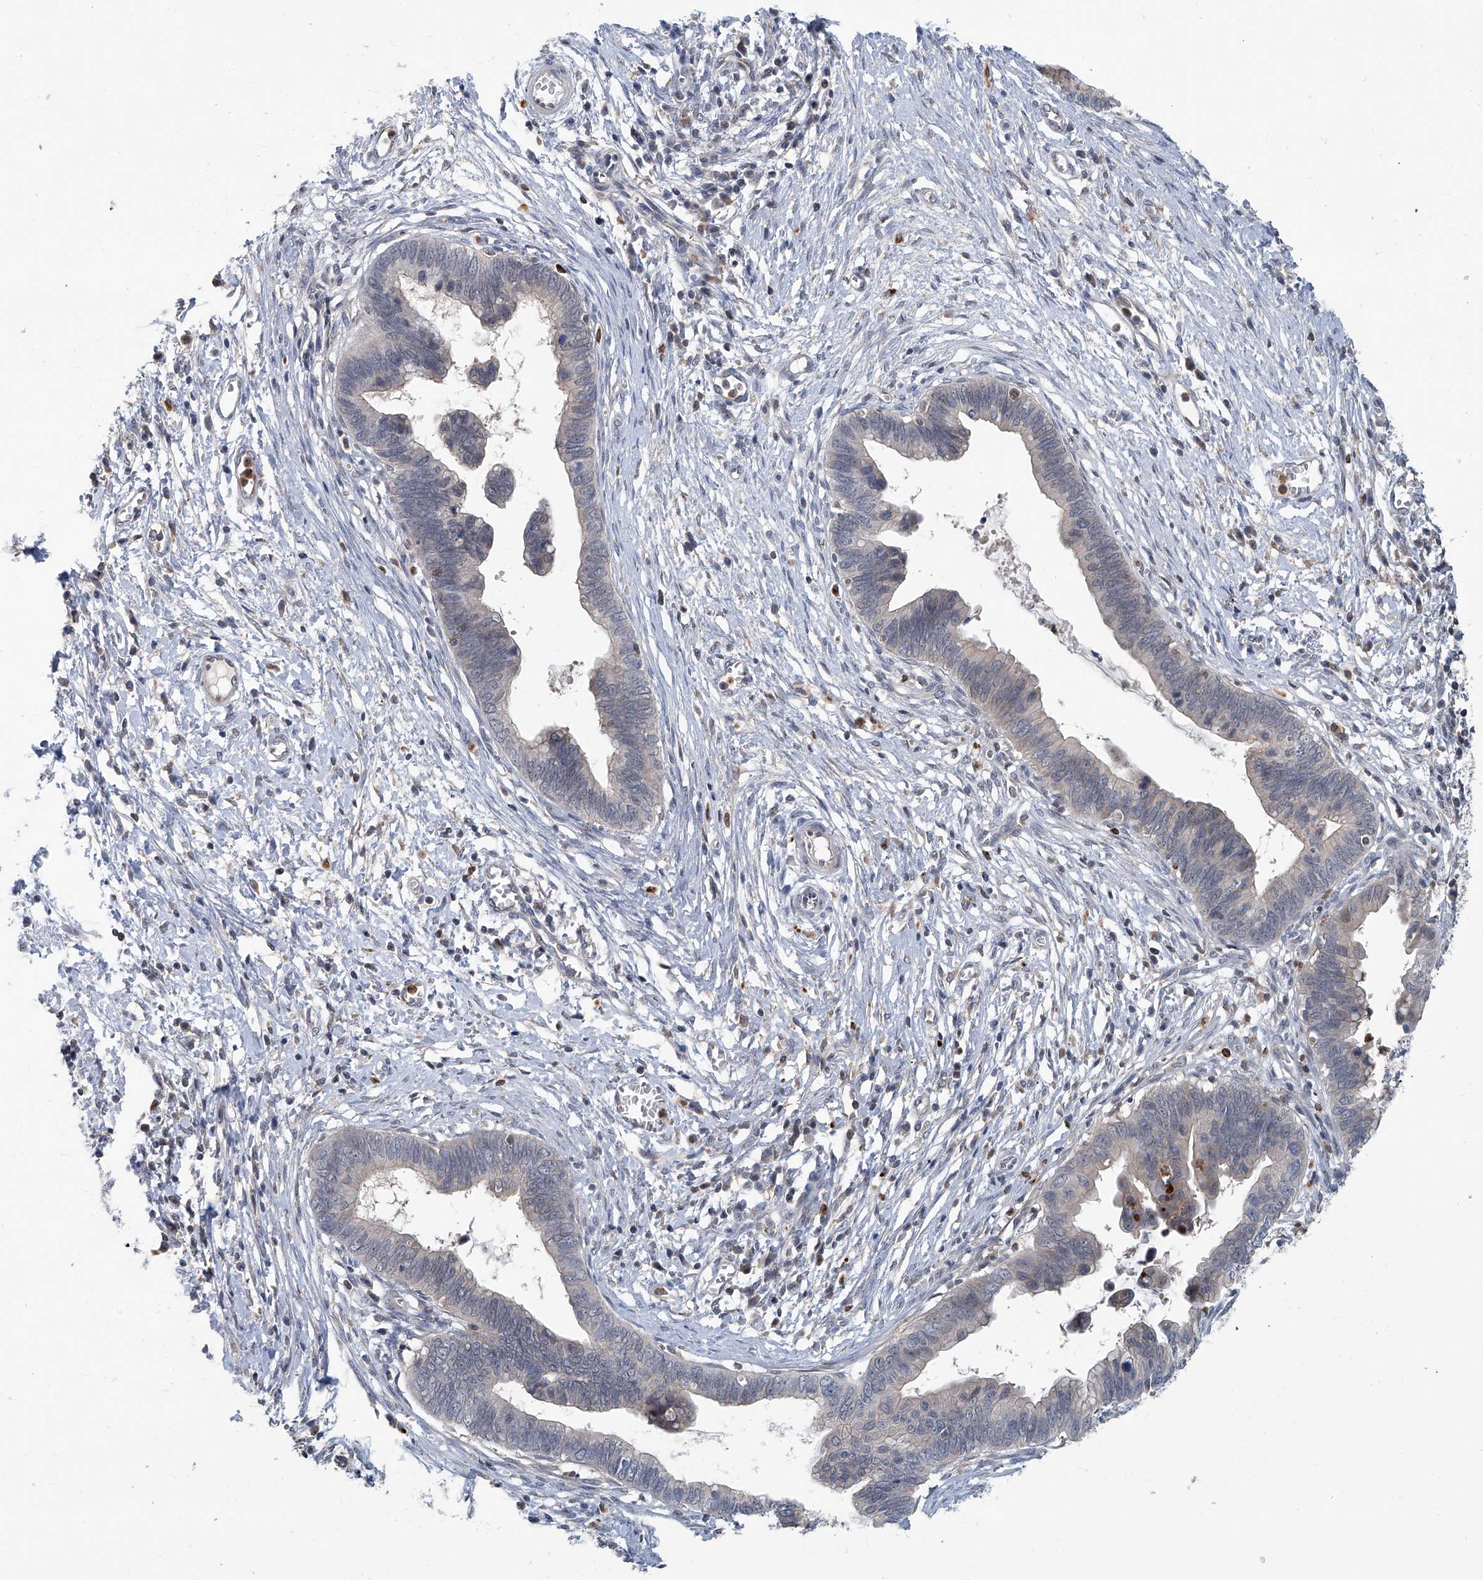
{"staining": {"intensity": "negative", "quantity": "none", "location": "none"}, "tissue": "cervical cancer", "cell_type": "Tumor cells", "image_type": "cancer", "snomed": [{"axis": "morphology", "description": "Adenocarcinoma, NOS"}, {"axis": "topography", "description": "Cervix"}], "caption": "Cervical cancer (adenocarcinoma) stained for a protein using immunohistochemistry reveals no positivity tumor cells.", "gene": "AKNAD1", "patient": {"sex": "female", "age": 44}}